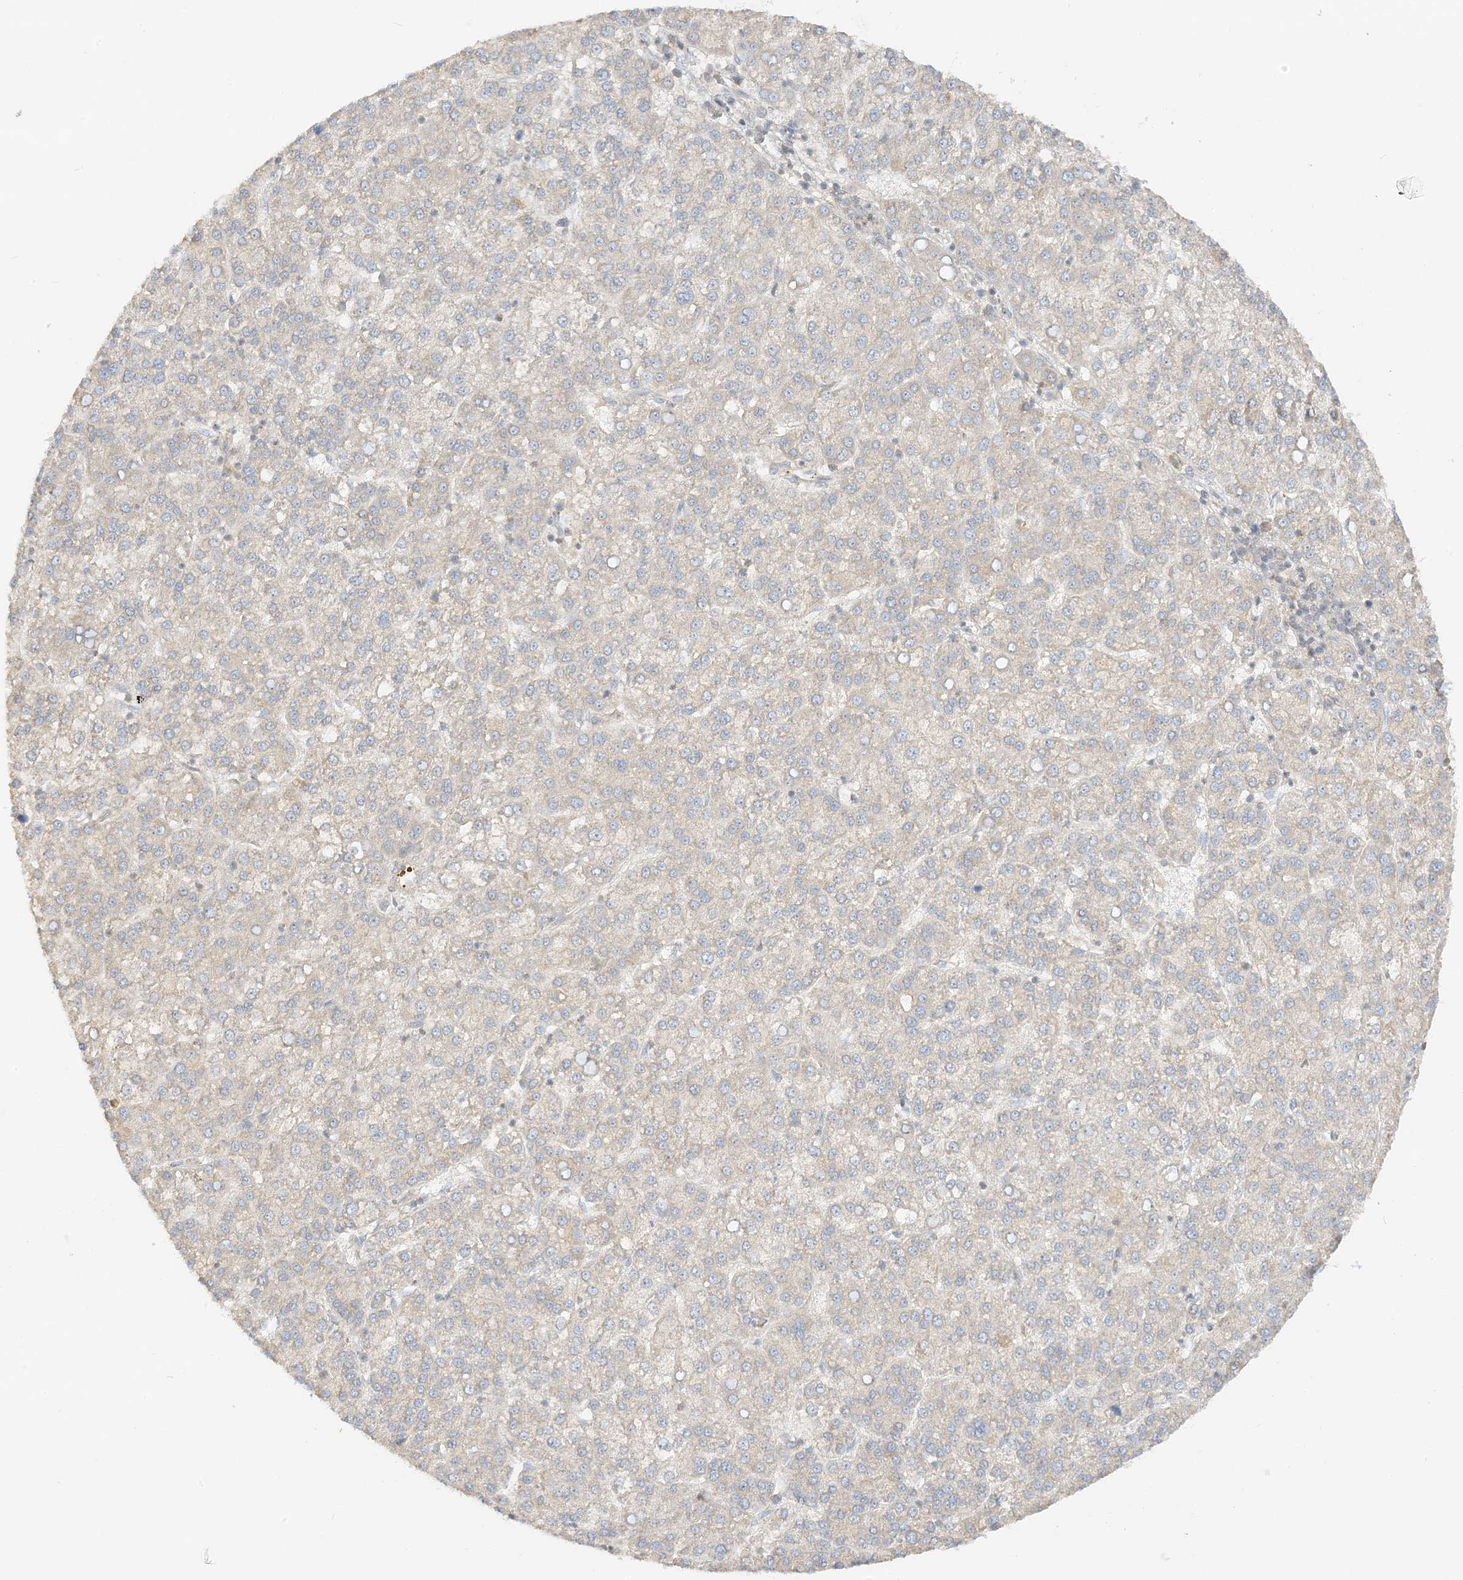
{"staining": {"intensity": "weak", "quantity": "<25%", "location": "cytoplasmic/membranous,nuclear"}, "tissue": "liver cancer", "cell_type": "Tumor cells", "image_type": "cancer", "snomed": [{"axis": "morphology", "description": "Carcinoma, Hepatocellular, NOS"}, {"axis": "topography", "description": "Liver"}], "caption": "The immunohistochemistry (IHC) image has no significant expression in tumor cells of hepatocellular carcinoma (liver) tissue. (DAB (3,3'-diaminobenzidine) immunohistochemistry (IHC) with hematoxylin counter stain).", "gene": "ETAA1", "patient": {"sex": "female", "age": 58}}